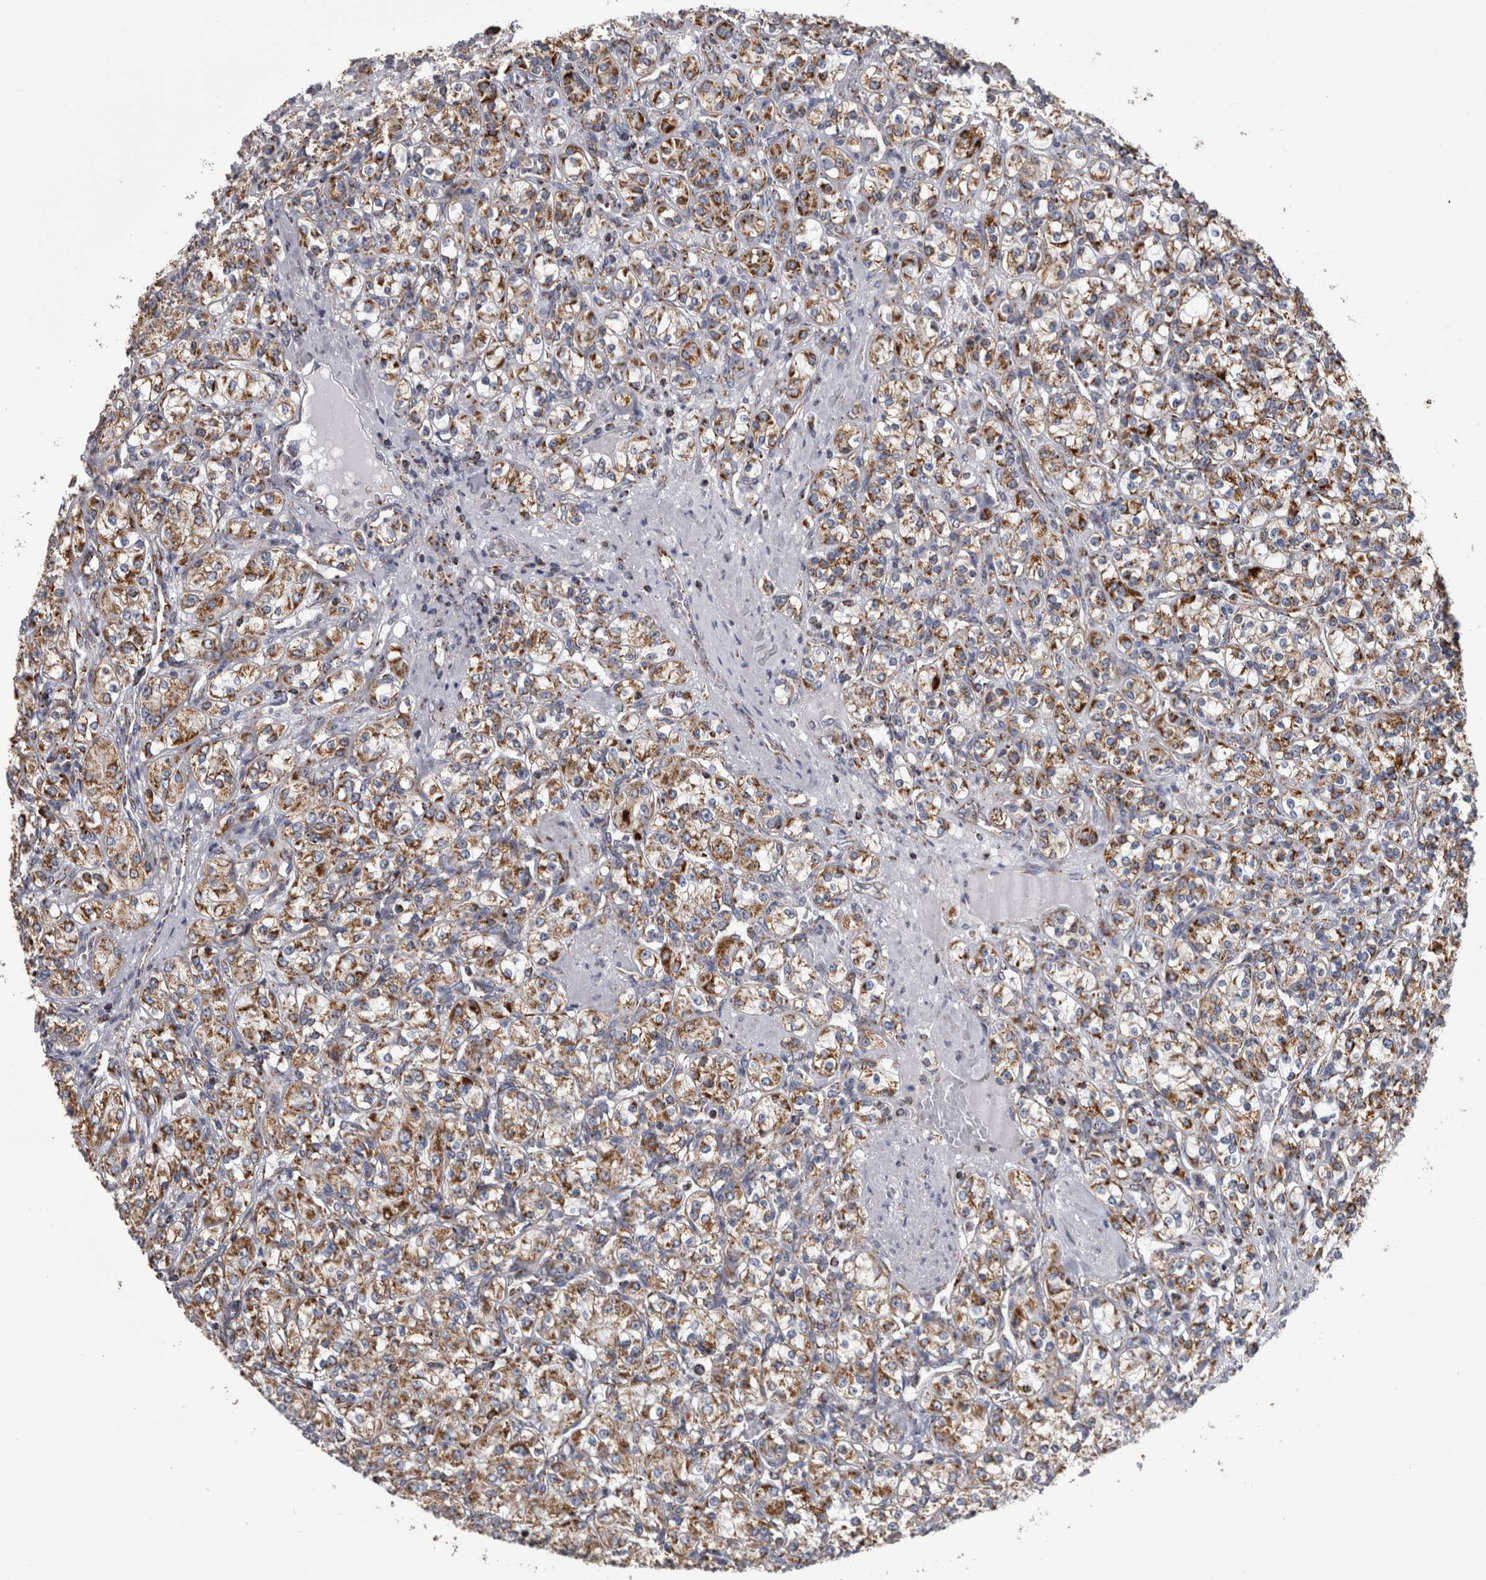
{"staining": {"intensity": "moderate", "quantity": ">75%", "location": "cytoplasmic/membranous"}, "tissue": "renal cancer", "cell_type": "Tumor cells", "image_type": "cancer", "snomed": [{"axis": "morphology", "description": "Adenocarcinoma, NOS"}, {"axis": "topography", "description": "Kidney"}], "caption": "Tumor cells show medium levels of moderate cytoplasmic/membranous positivity in approximately >75% of cells in human renal cancer. The staining is performed using DAB (3,3'-diaminobenzidine) brown chromogen to label protein expression. The nuclei are counter-stained blue using hematoxylin.", "gene": "MDH2", "patient": {"sex": "male", "age": 77}}